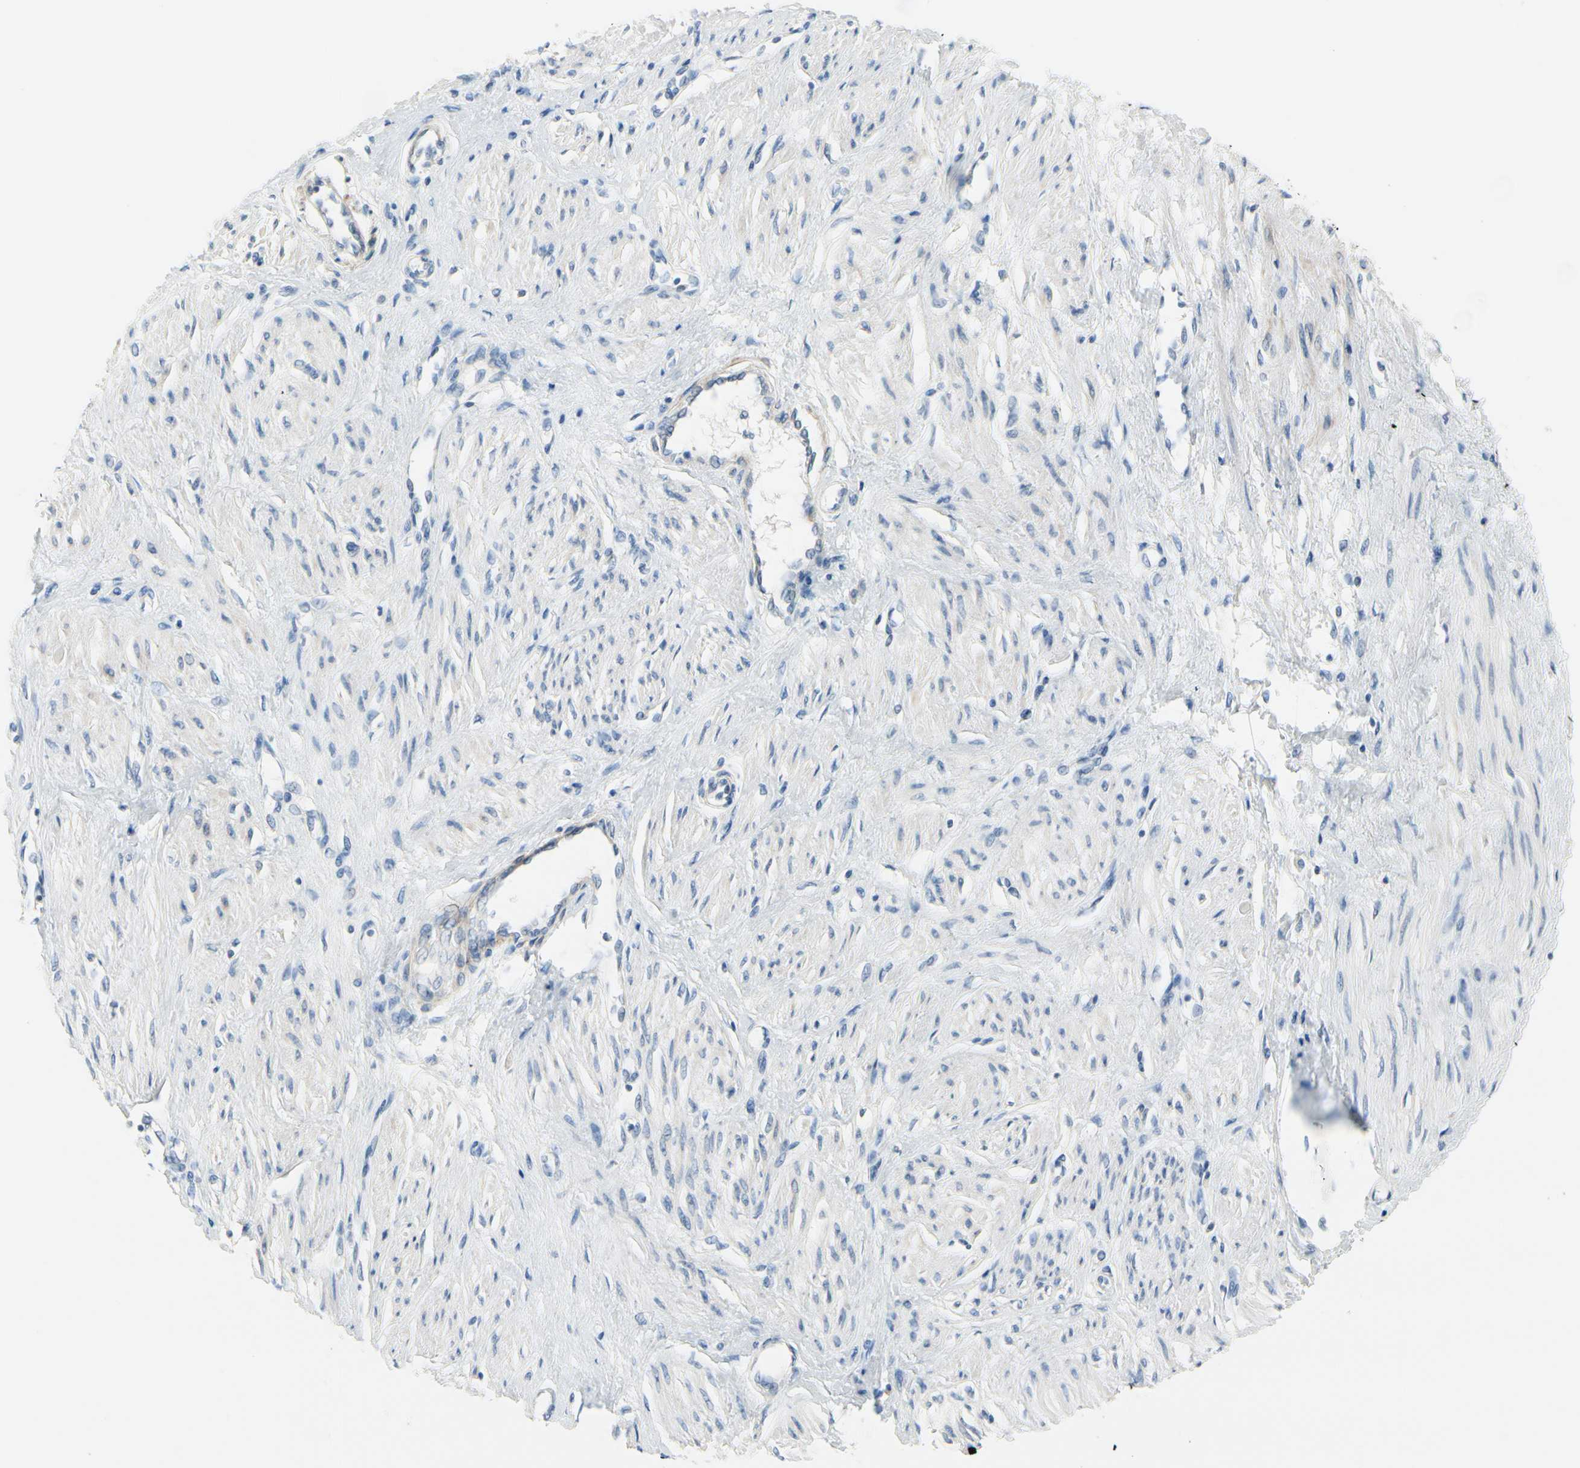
{"staining": {"intensity": "weak", "quantity": "<25%", "location": "cytoplasmic/membranous"}, "tissue": "smooth muscle", "cell_type": "Smooth muscle cells", "image_type": "normal", "snomed": [{"axis": "morphology", "description": "Normal tissue, NOS"}, {"axis": "topography", "description": "Smooth muscle"}, {"axis": "topography", "description": "Uterus"}], "caption": "Protein analysis of unremarkable smooth muscle exhibits no significant positivity in smooth muscle cells. (Brightfield microscopy of DAB (3,3'-diaminobenzidine) immunohistochemistry (IHC) at high magnification).", "gene": "FCER2", "patient": {"sex": "female", "age": 39}}